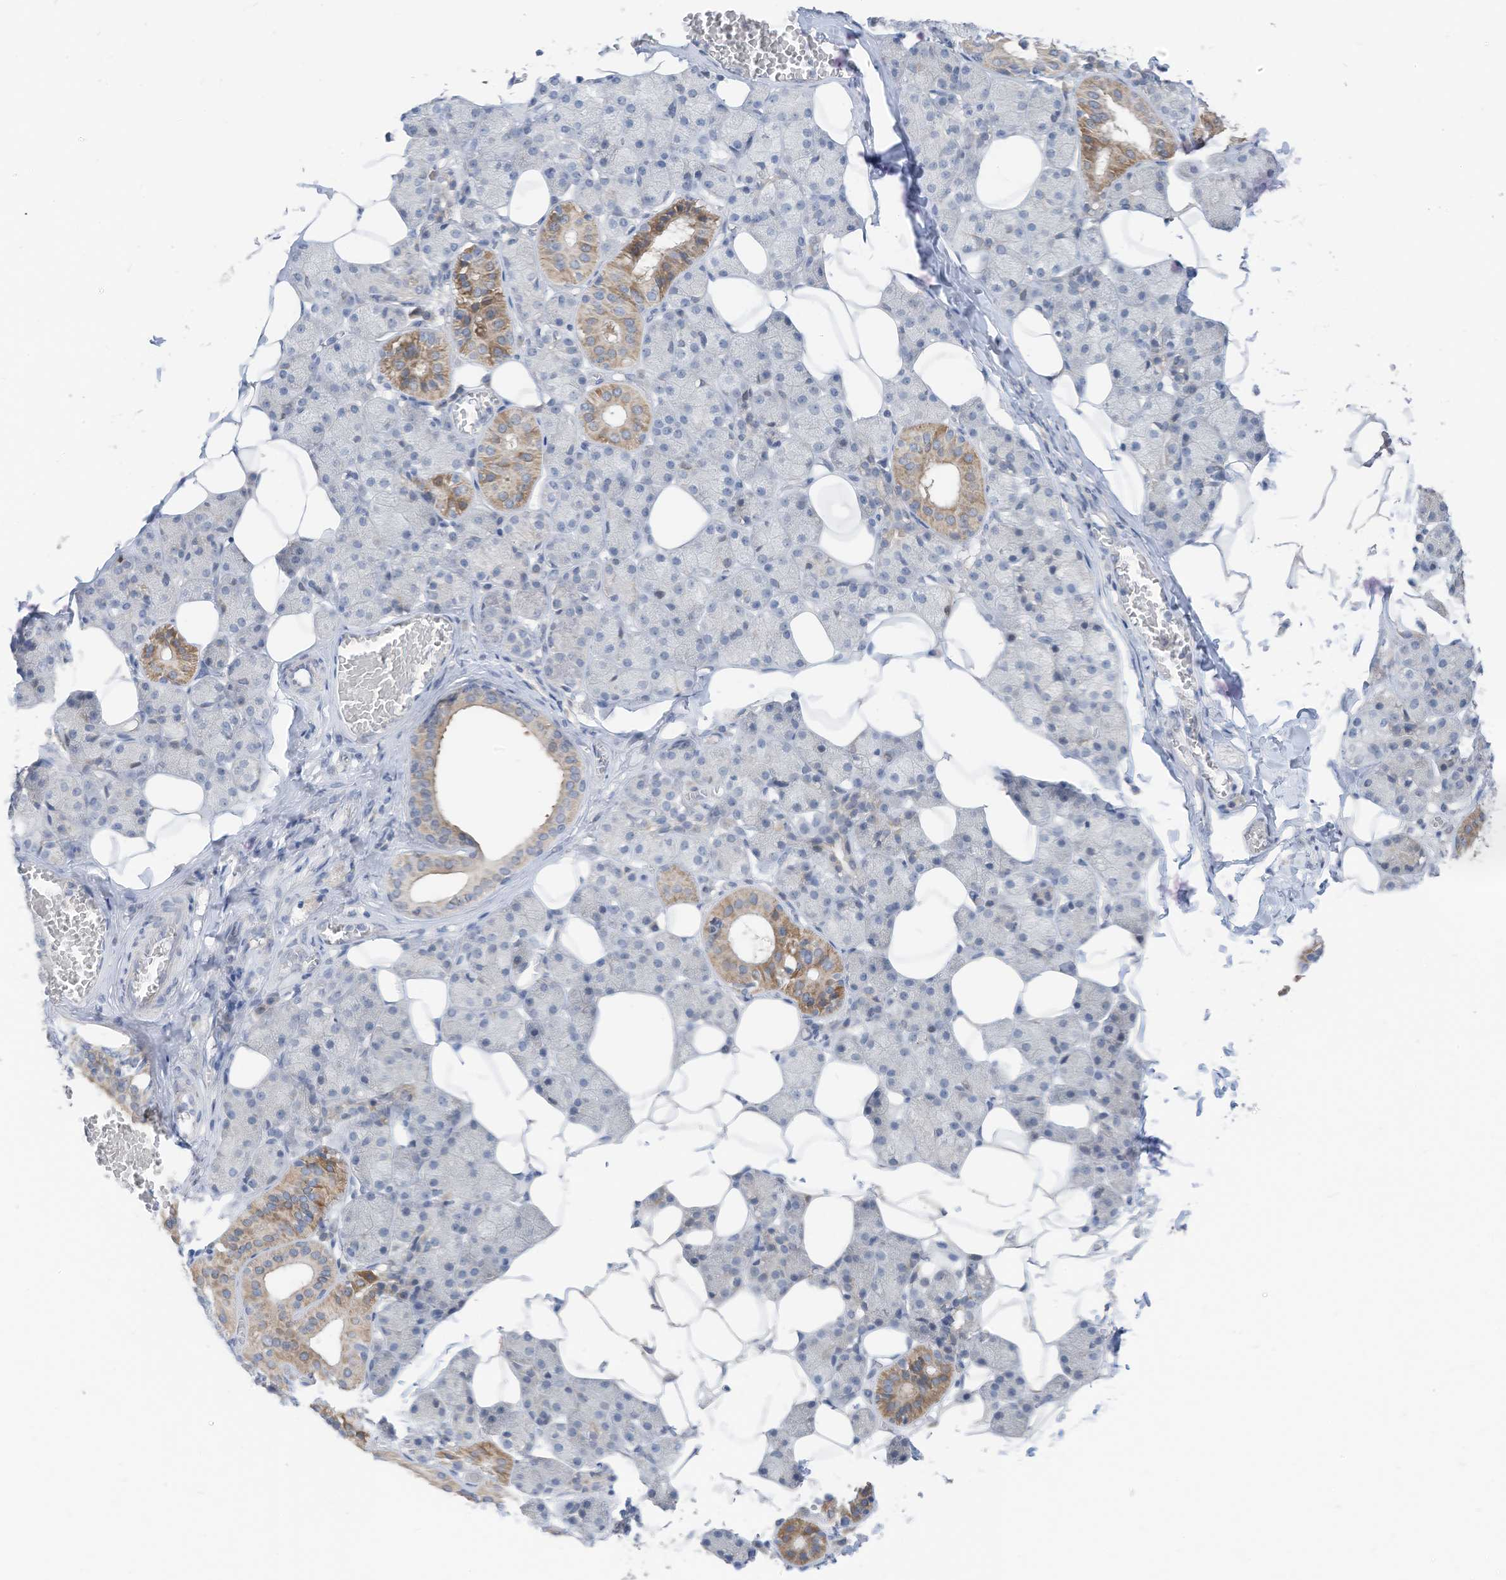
{"staining": {"intensity": "moderate", "quantity": "<25%", "location": "cytoplasmic/membranous"}, "tissue": "salivary gland", "cell_type": "Glandular cells", "image_type": "normal", "snomed": [{"axis": "morphology", "description": "Normal tissue, NOS"}, {"axis": "topography", "description": "Salivary gland"}], "caption": "Protein positivity by immunohistochemistry (IHC) displays moderate cytoplasmic/membranous positivity in approximately <25% of glandular cells in normal salivary gland. The protein of interest is stained brown, and the nuclei are stained in blue (DAB (3,3'-diaminobenzidine) IHC with brightfield microscopy, high magnification).", "gene": "LDAH", "patient": {"sex": "female", "age": 33}}